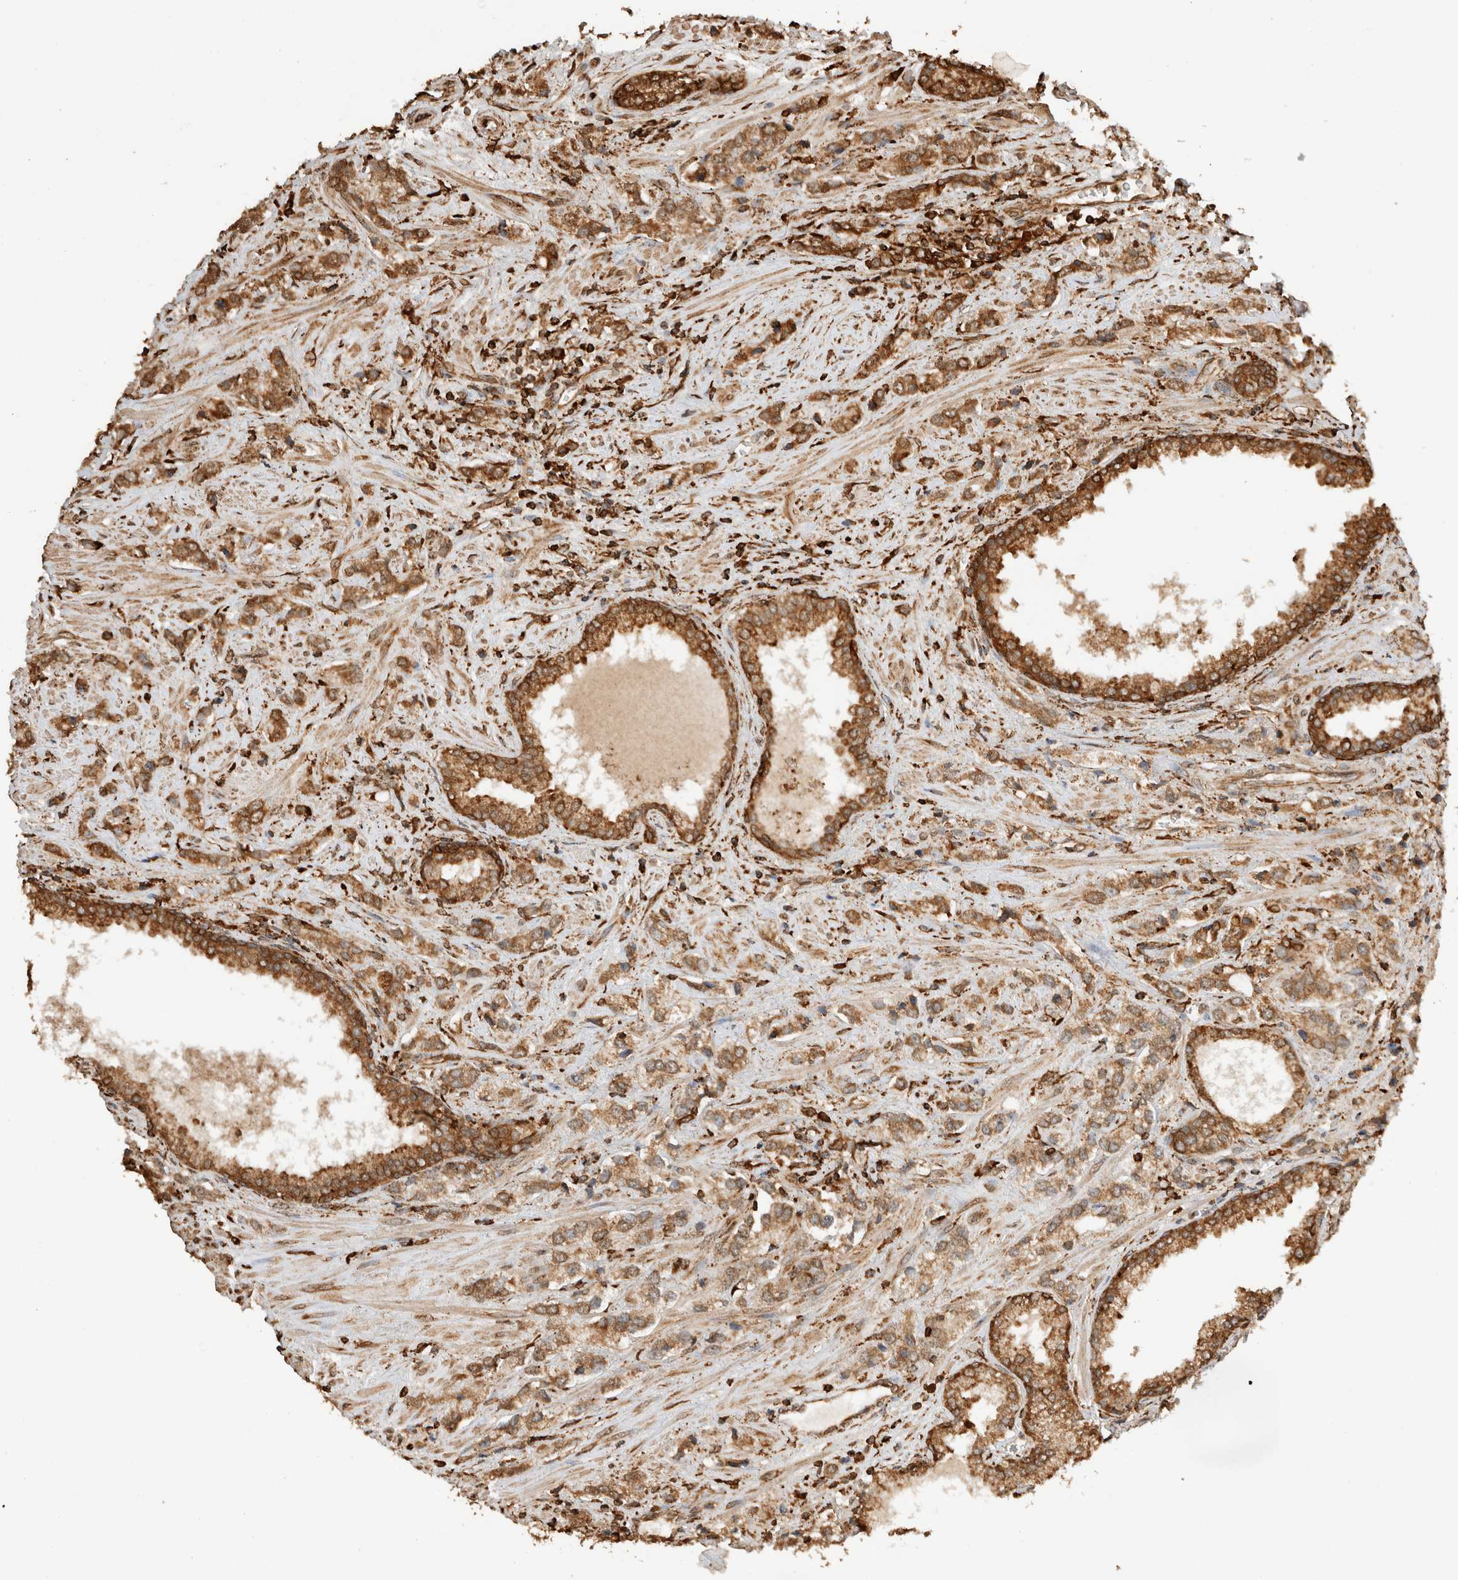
{"staining": {"intensity": "moderate", "quantity": ">75%", "location": "cytoplasmic/membranous"}, "tissue": "prostate cancer", "cell_type": "Tumor cells", "image_type": "cancer", "snomed": [{"axis": "morphology", "description": "Adenocarcinoma, High grade"}, {"axis": "topography", "description": "Prostate"}], "caption": "Tumor cells show medium levels of moderate cytoplasmic/membranous positivity in about >75% of cells in high-grade adenocarcinoma (prostate). (DAB (3,3'-diaminobenzidine) = brown stain, brightfield microscopy at high magnification).", "gene": "ERAP1", "patient": {"sex": "male", "age": 66}}